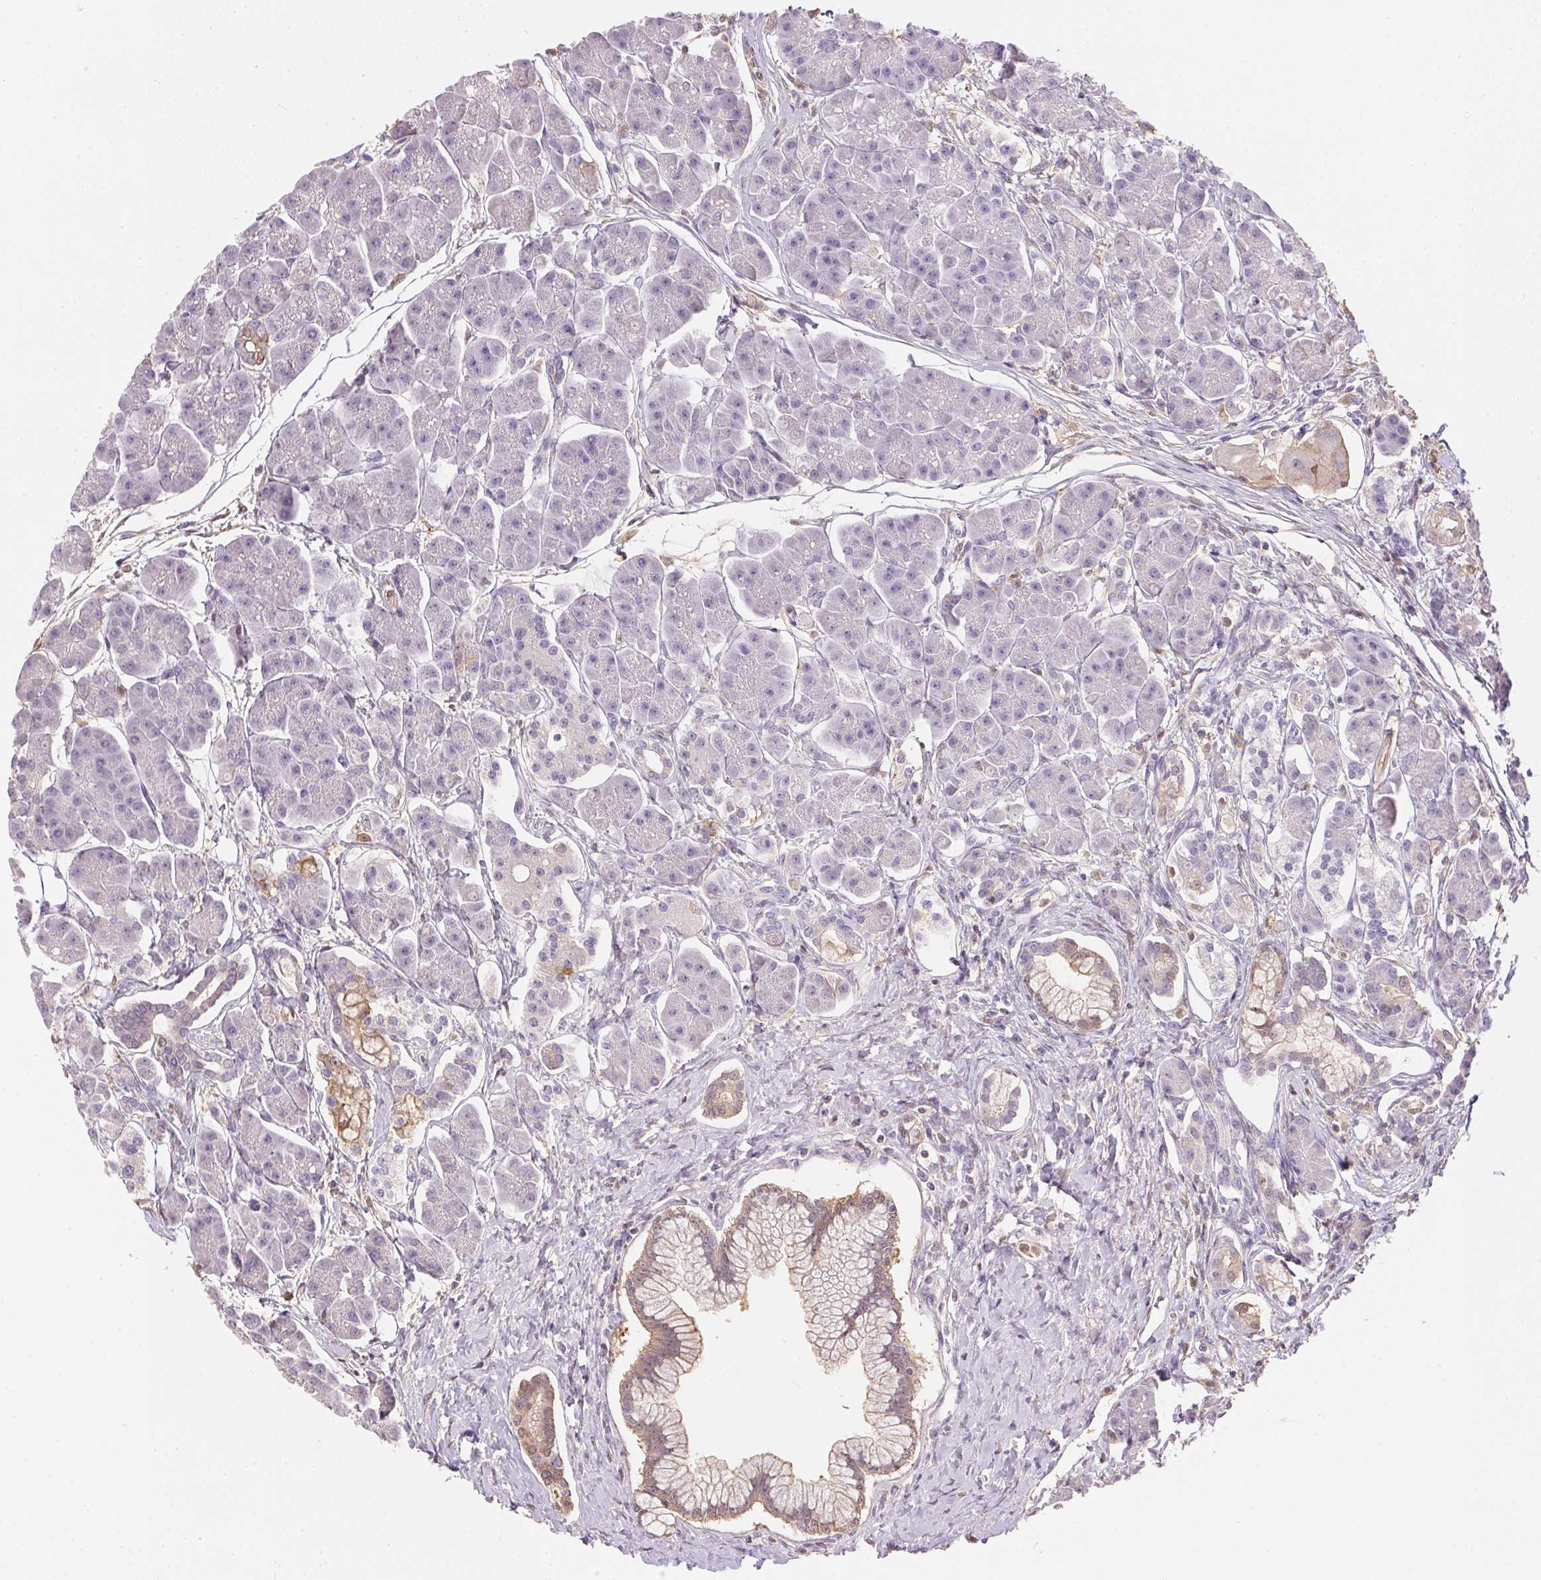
{"staining": {"intensity": "weak", "quantity": "<25%", "location": "cytoplasmic/membranous,nuclear"}, "tissue": "pancreas", "cell_type": "Exocrine glandular cells", "image_type": "normal", "snomed": [{"axis": "morphology", "description": "Normal tissue, NOS"}, {"axis": "topography", "description": "Adipose tissue"}, {"axis": "topography", "description": "Pancreas"}, {"axis": "topography", "description": "Peripheral nerve tissue"}], "caption": "A micrograph of human pancreas is negative for staining in exocrine glandular cells. The staining was performed using DAB (3,3'-diaminobenzidine) to visualize the protein expression in brown, while the nuclei were stained in blue with hematoxylin (Magnification: 20x).", "gene": "S100A3", "patient": {"sex": "female", "age": 58}}